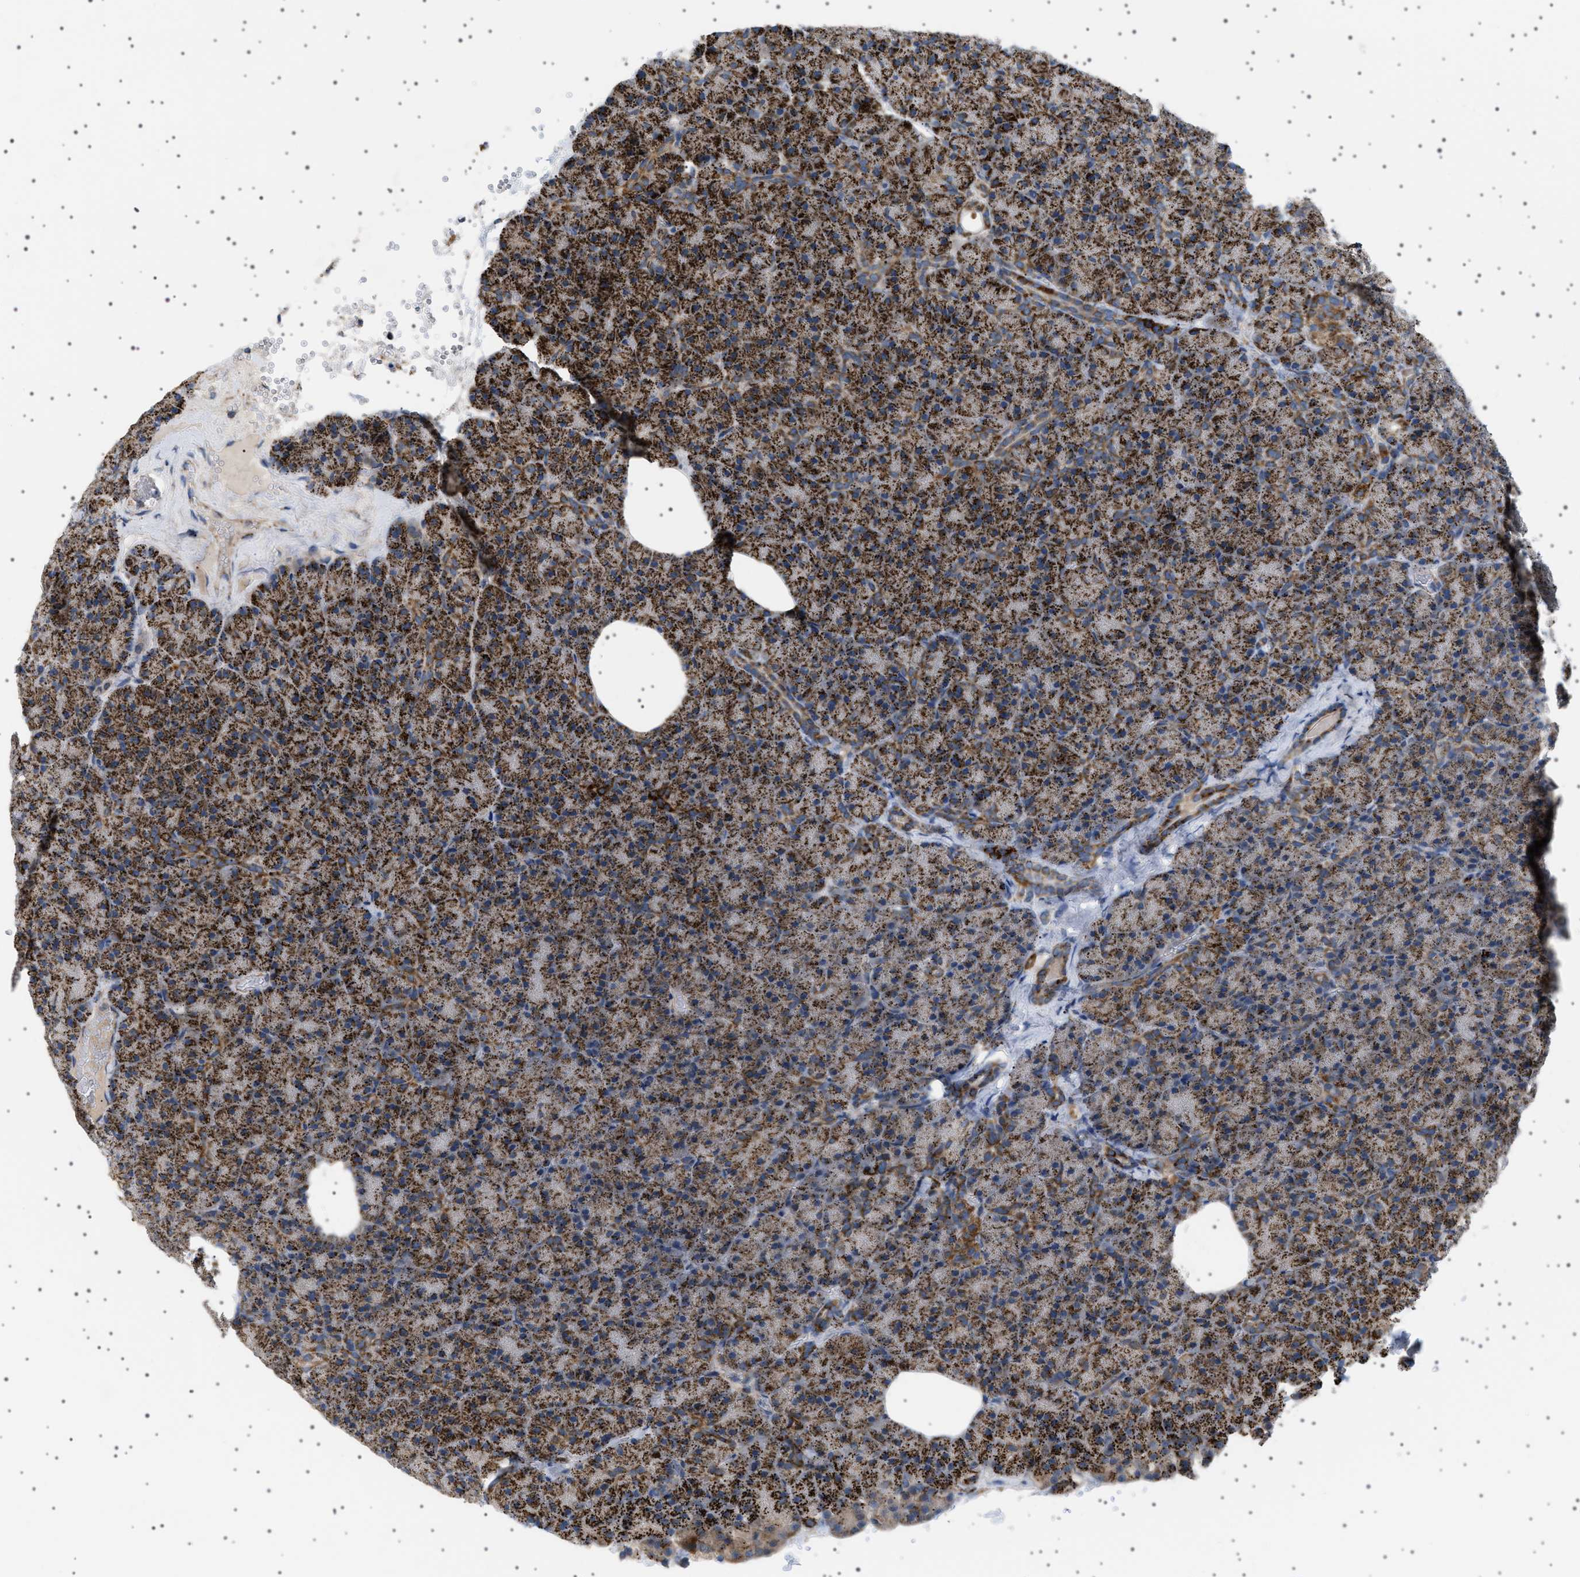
{"staining": {"intensity": "strong", "quantity": ">75%", "location": "cytoplasmic/membranous"}, "tissue": "pancreas", "cell_type": "Exocrine glandular cells", "image_type": "normal", "snomed": [{"axis": "morphology", "description": "Normal tissue, NOS"}, {"axis": "topography", "description": "Pancreas"}], "caption": "A brown stain highlights strong cytoplasmic/membranous expression of a protein in exocrine glandular cells of benign human pancreas.", "gene": "UBXN8", "patient": {"sex": "female", "age": 35}}